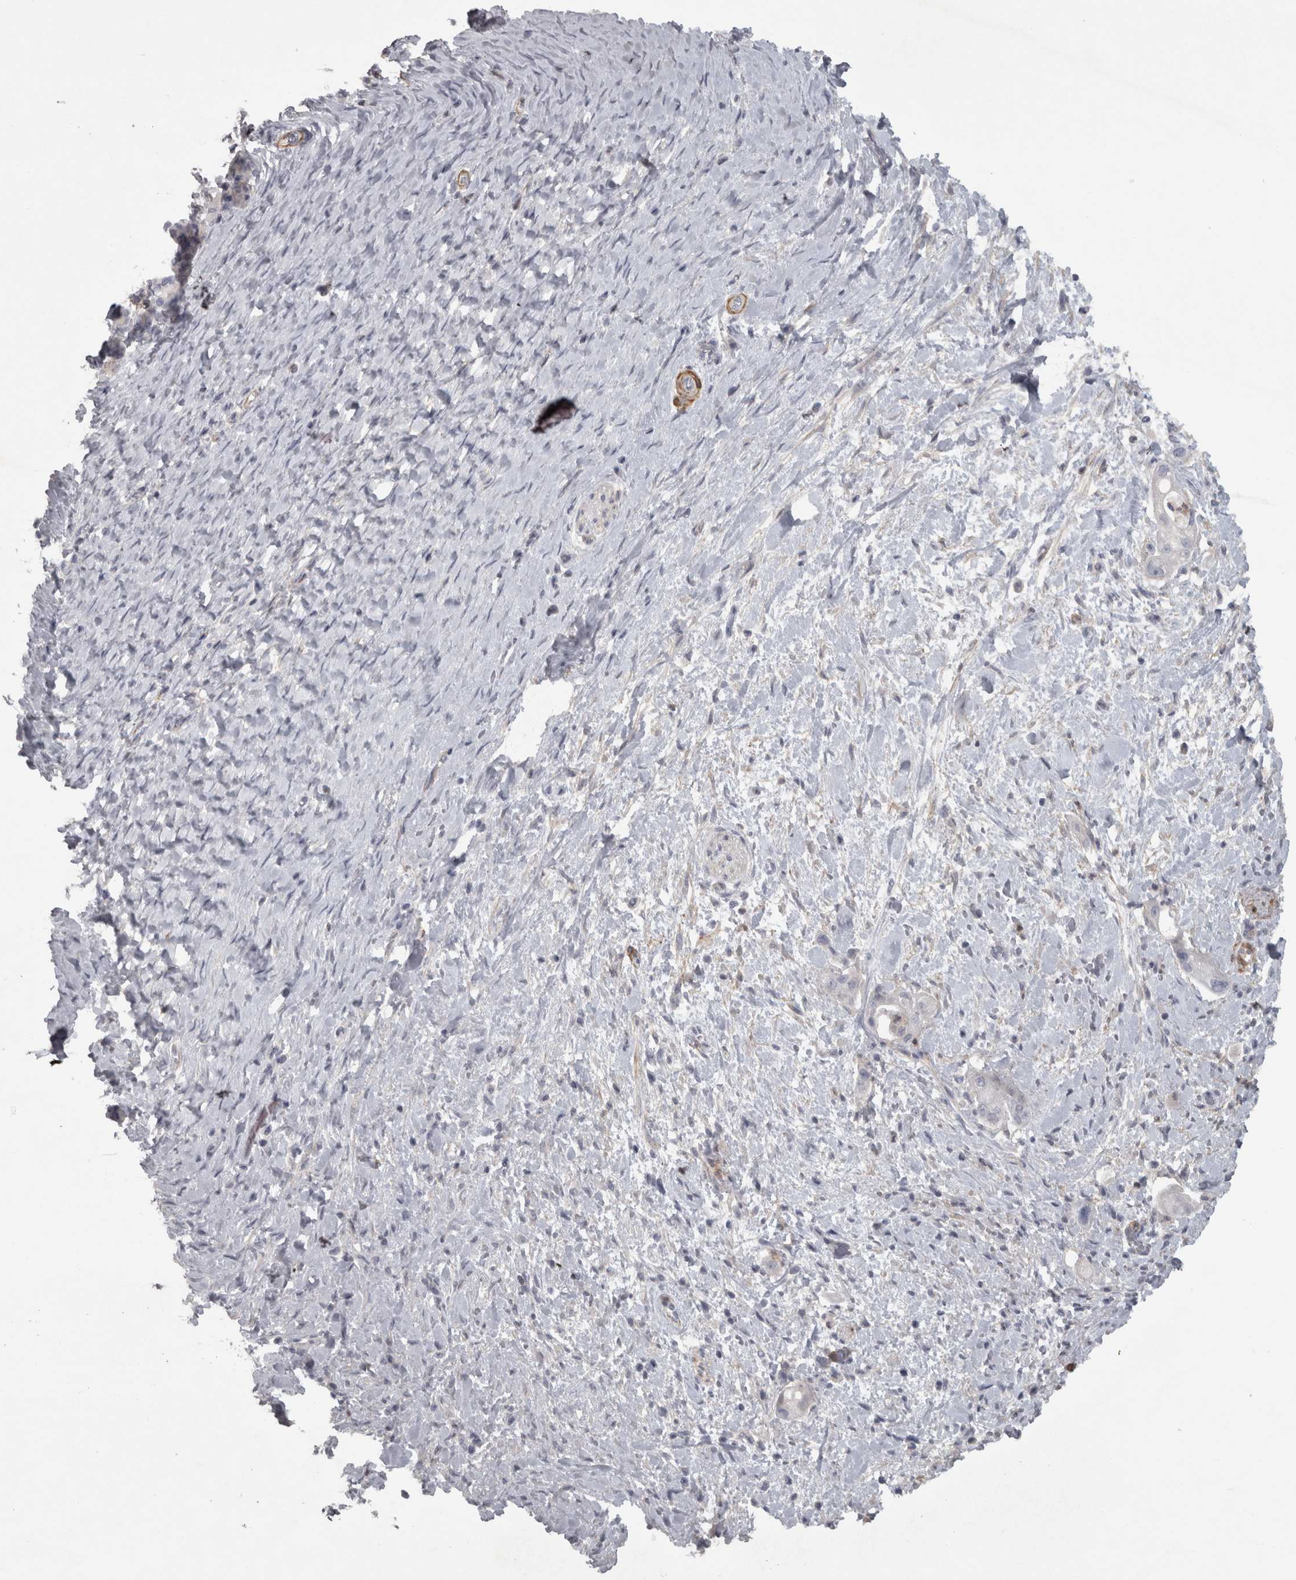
{"staining": {"intensity": "negative", "quantity": "none", "location": "none"}, "tissue": "pancreatic cancer", "cell_type": "Tumor cells", "image_type": "cancer", "snomed": [{"axis": "morphology", "description": "Adenocarcinoma, NOS"}, {"axis": "topography", "description": "Pancreas"}], "caption": "Immunohistochemistry image of neoplastic tissue: human pancreatic adenocarcinoma stained with DAB demonstrates no significant protein positivity in tumor cells.", "gene": "PPP1R12B", "patient": {"sex": "male", "age": 58}}